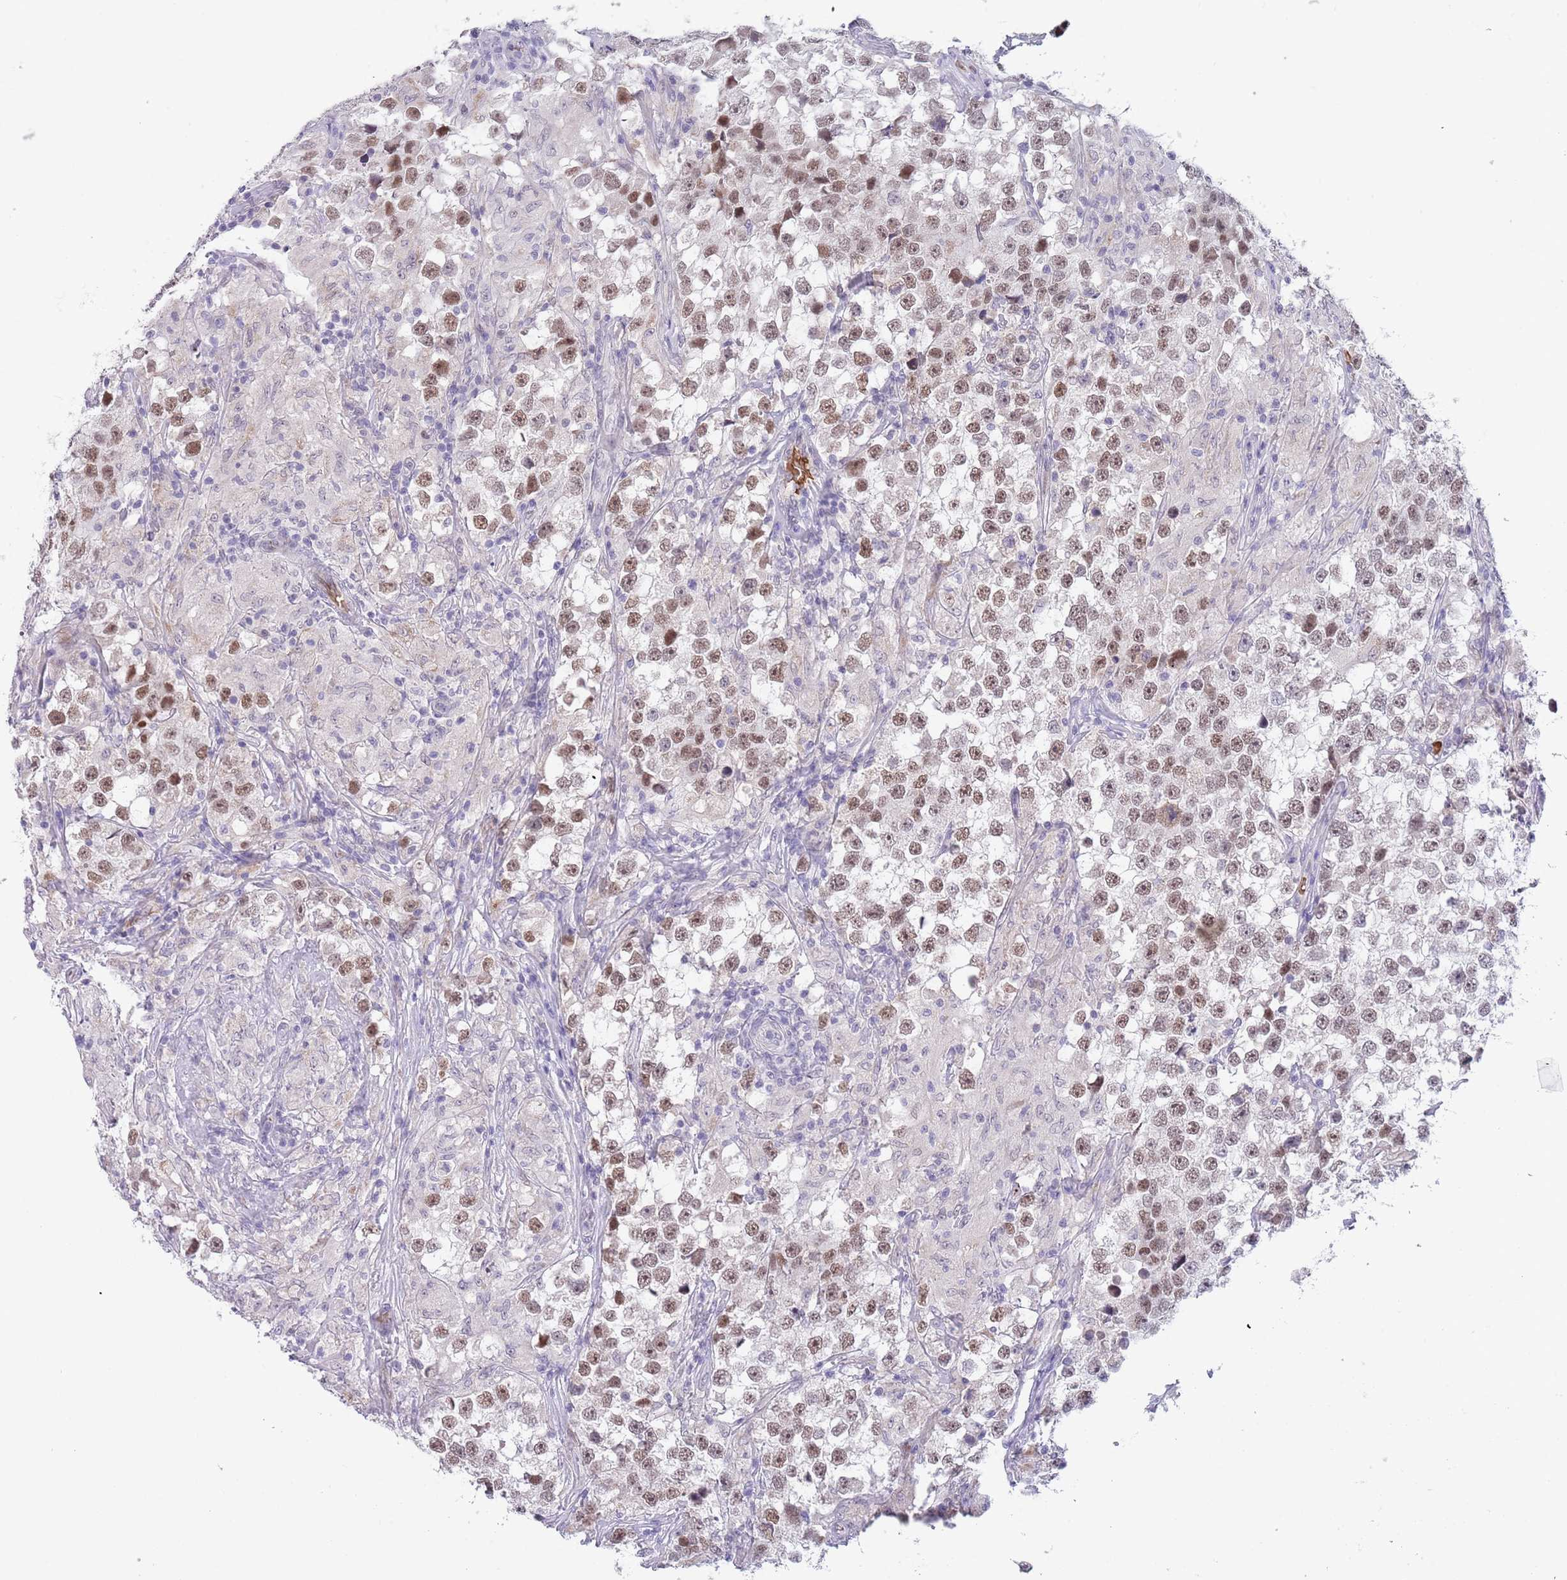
{"staining": {"intensity": "moderate", "quantity": ">75%", "location": "nuclear"}, "tissue": "testis cancer", "cell_type": "Tumor cells", "image_type": "cancer", "snomed": [{"axis": "morphology", "description": "Seminoma, NOS"}, {"axis": "topography", "description": "Testis"}], "caption": "An image of human testis seminoma stained for a protein reveals moderate nuclear brown staining in tumor cells.", "gene": "LYPD6B", "patient": {"sex": "male", "age": 46}}